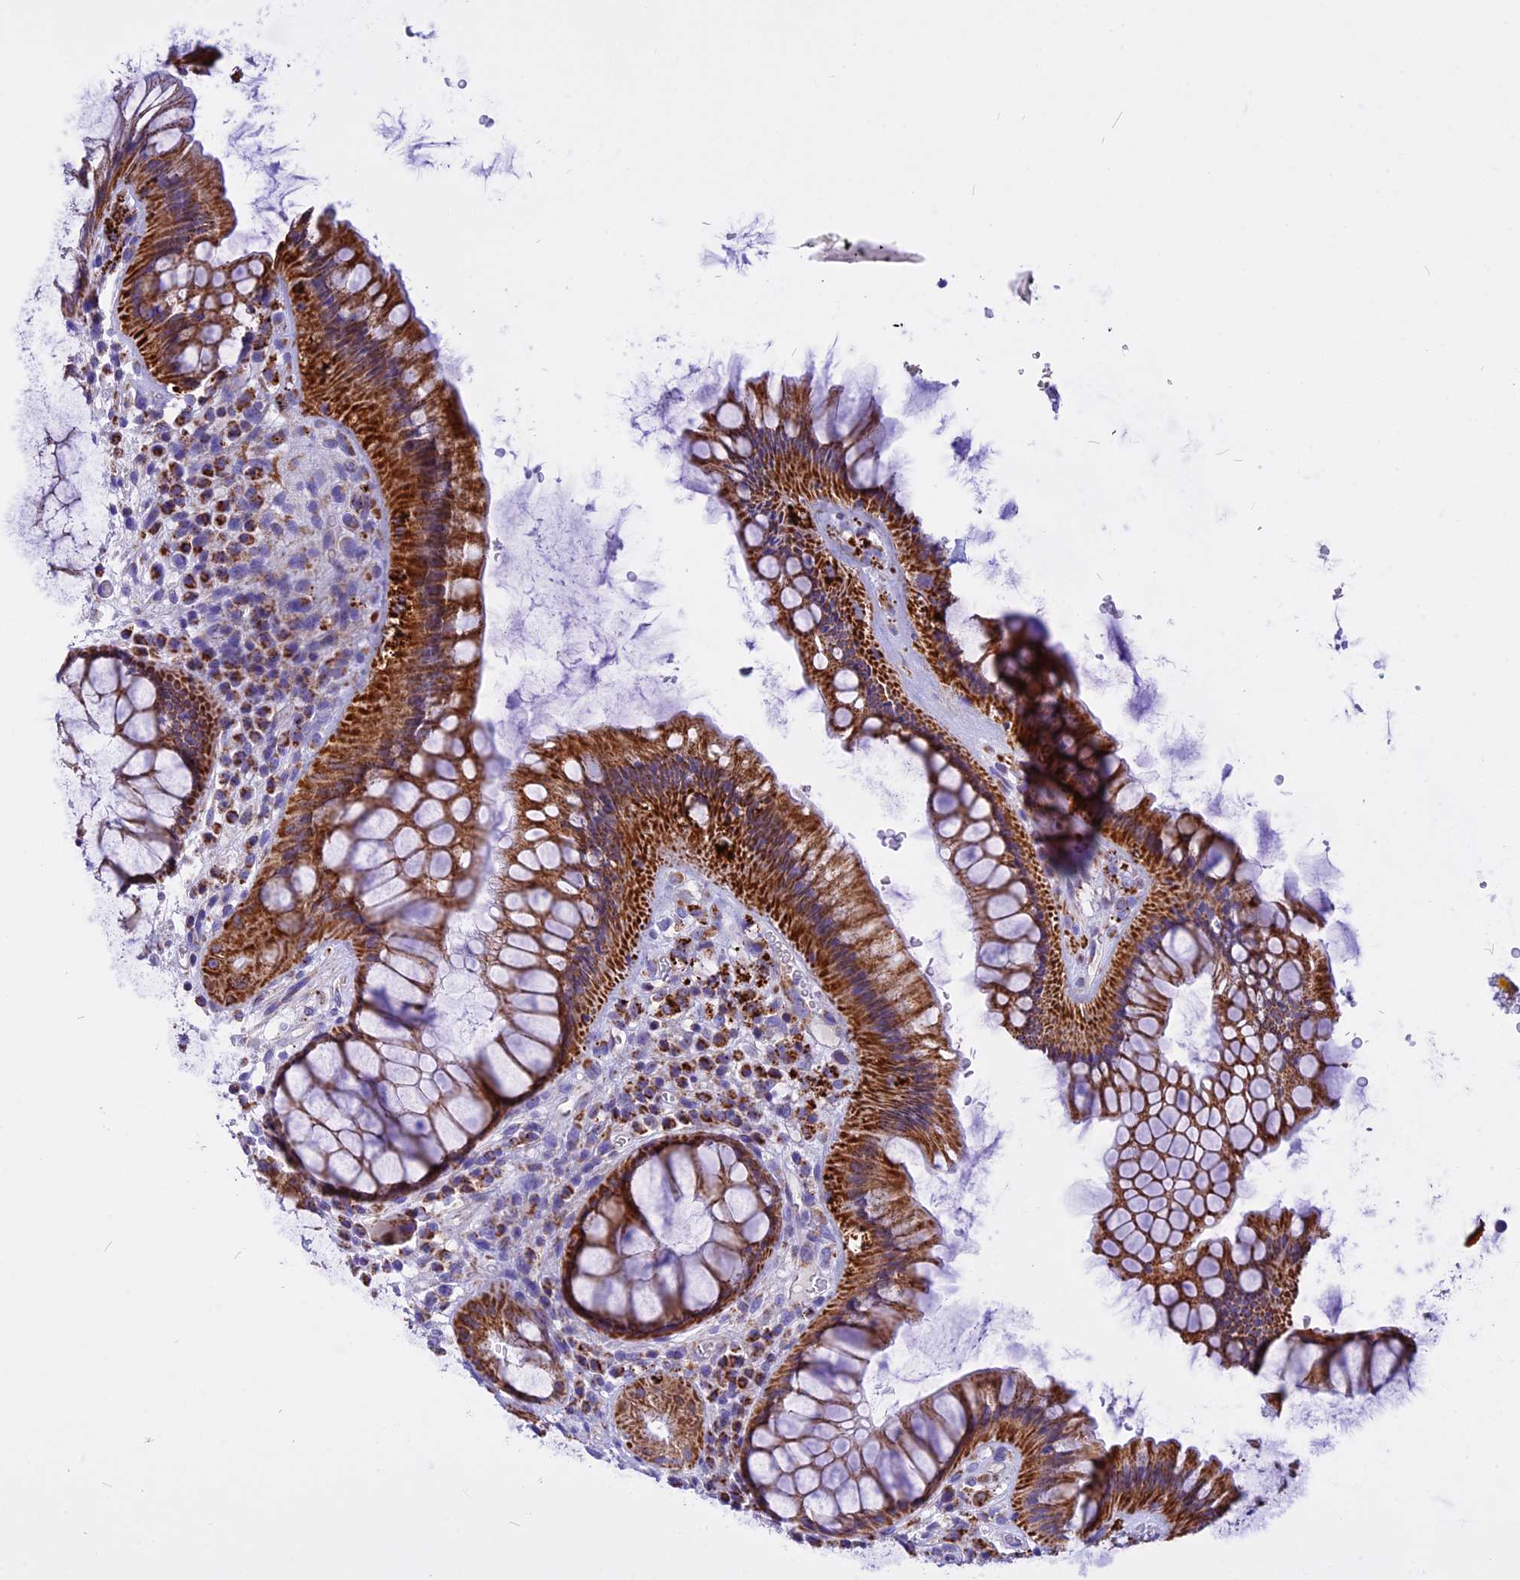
{"staining": {"intensity": "strong", "quantity": ">75%", "location": "cytoplasmic/membranous"}, "tissue": "rectum", "cell_type": "Glandular cells", "image_type": "normal", "snomed": [{"axis": "morphology", "description": "Normal tissue, NOS"}, {"axis": "topography", "description": "Rectum"}], "caption": "Protein staining of normal rectum reveals strong cytoplasmic/membranous staining in about >75% of glandular cells.", "gene": "VDAC2", "patient": {"sex": "male", "age": 51}}